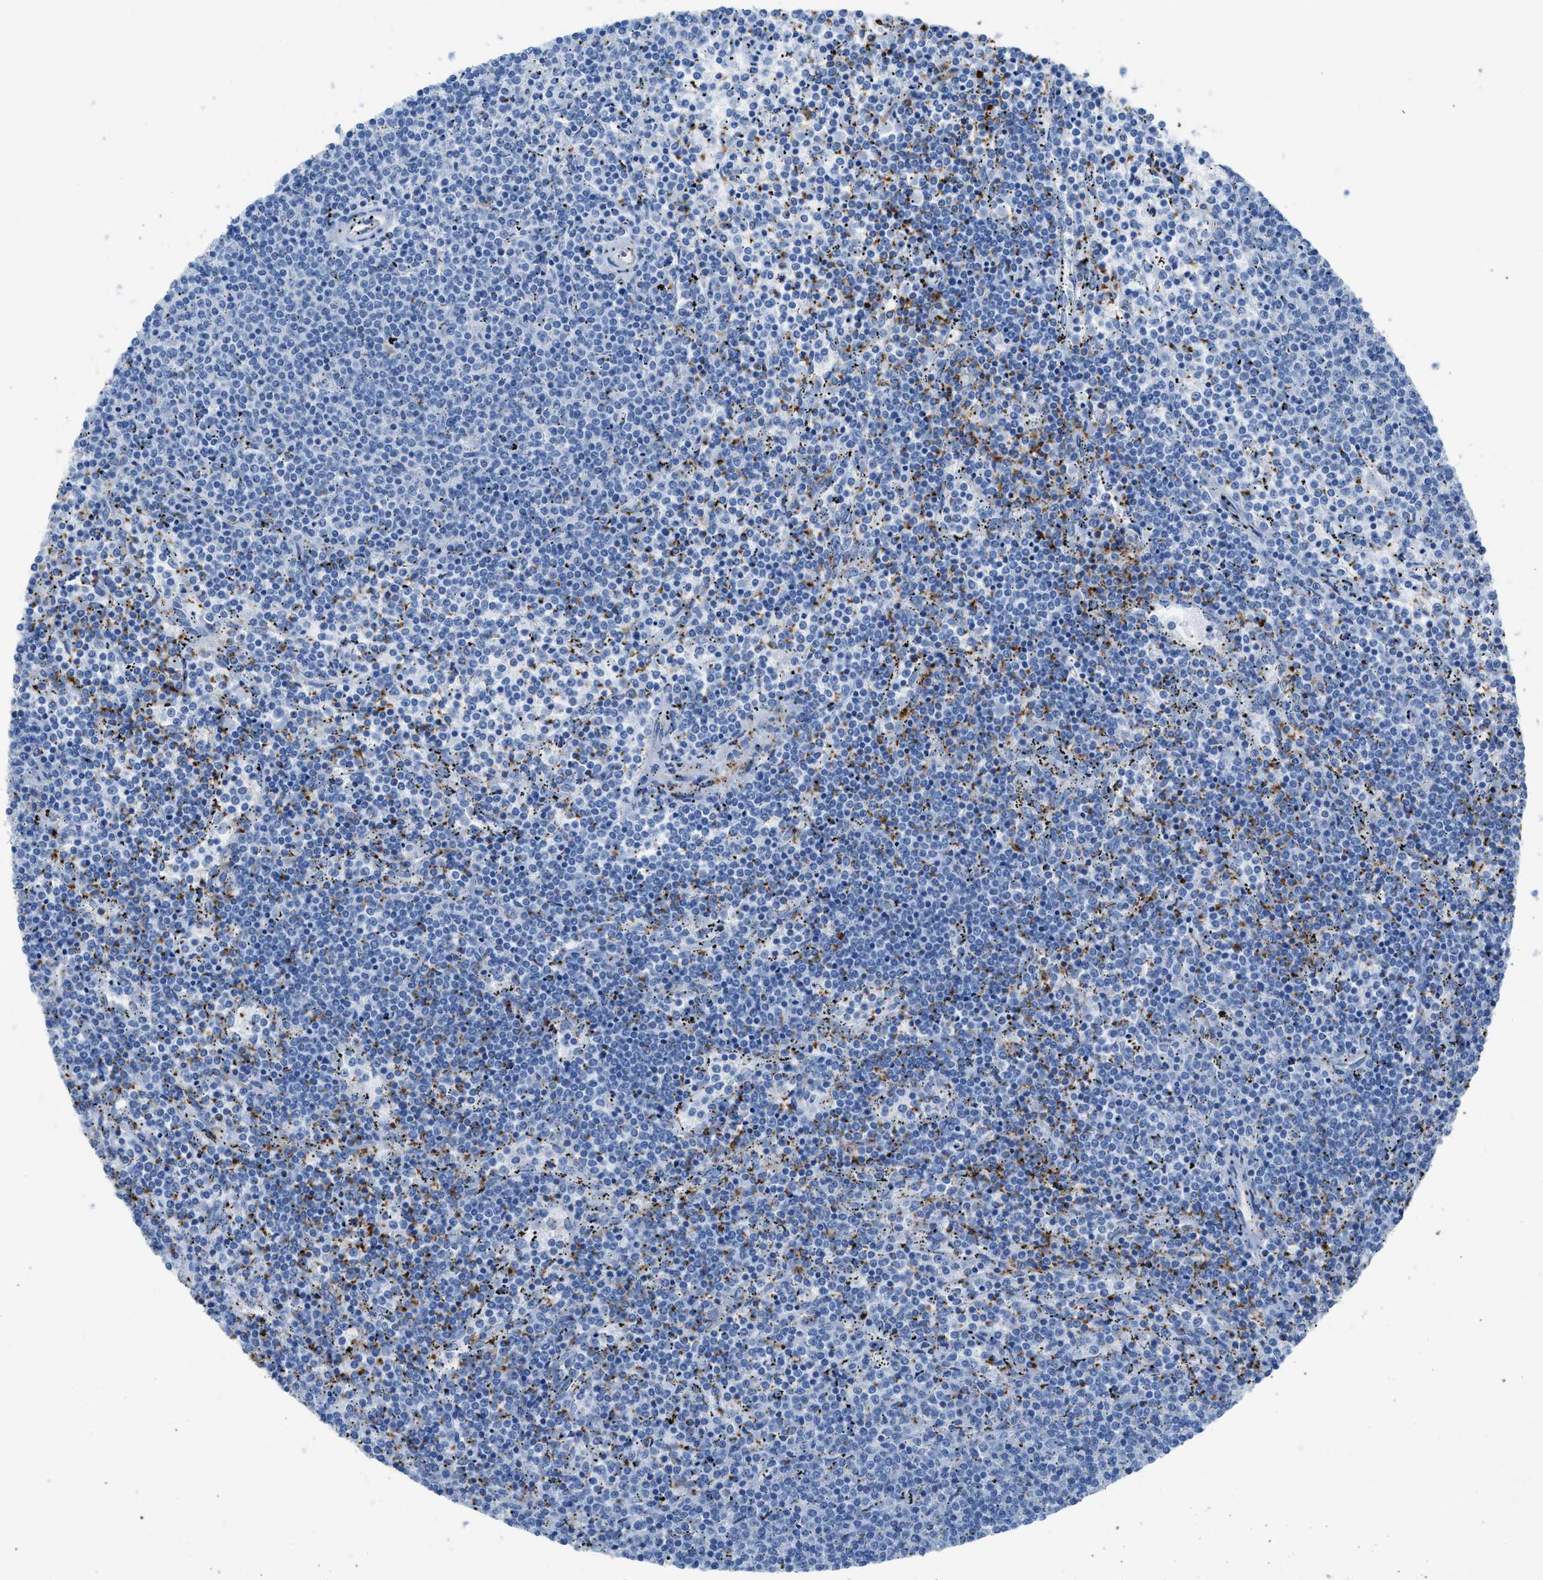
{"staining": {"intensity": "negative", "quantity": "none", "location": "none"}, "tissue": "lymphoma", "cell_type": "Tumor cells", "image_type": "cancer", "snomed": [{"axis": "morphology", "description": "Malignant lymphoma, non-Hodgkin's type, Low grade"}, {"axis": "topography", "description": "Spleen"}], "caption": "DAB immunohistochemical staining of low-grade malignant lymphoma, non-Hodgkin's type exhibits no significant staining in tumor cells.", "gene": "FAIM2", "patient": {"sex": "female", "age": 50}}